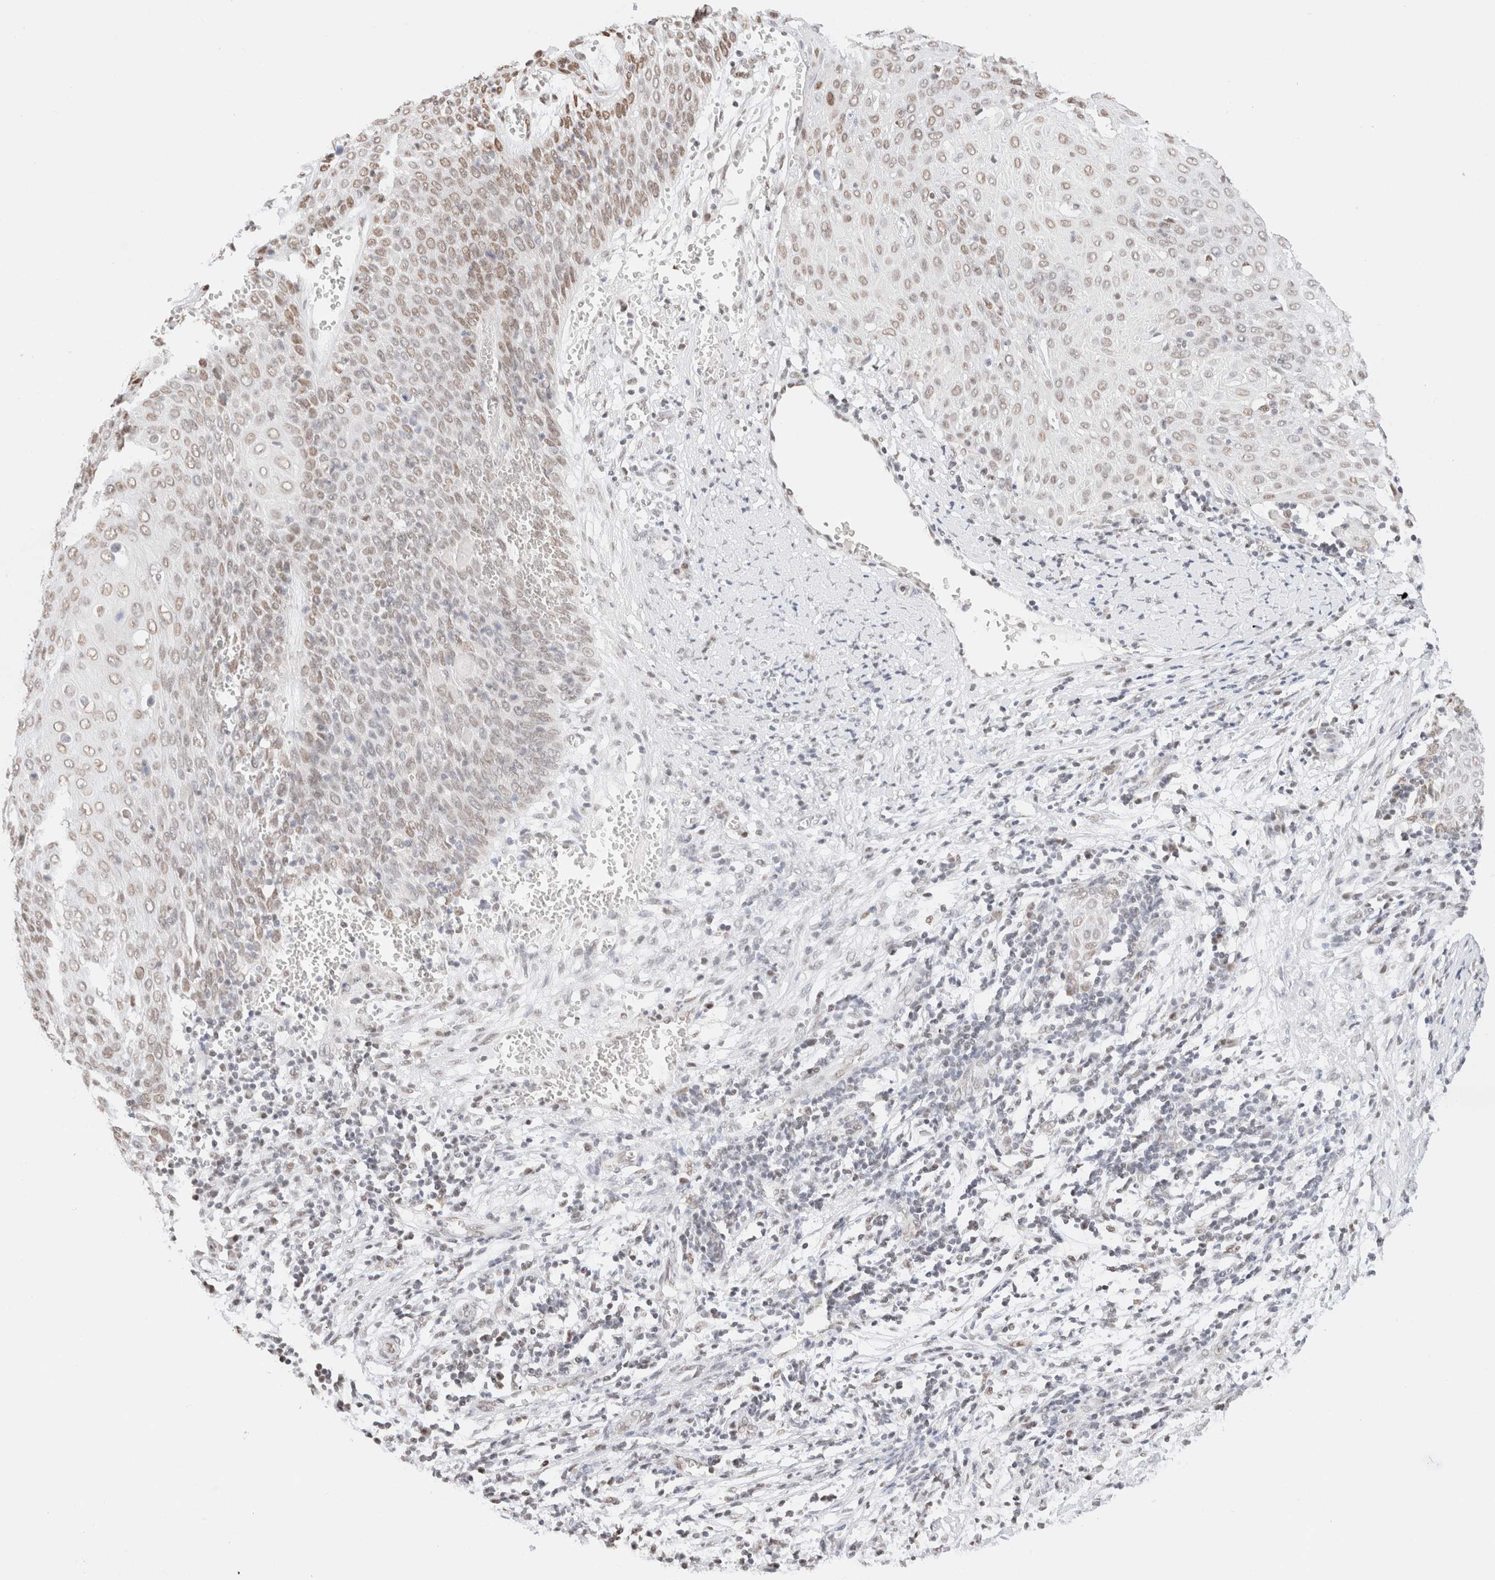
{"staining": {"intensity": "weak", "quantity": "25%-75%", "location": "nuclear"}, "tissue": "cervical cancer", "cell_type": "Tumor cells", "image_type": "cancer", "snomed": [{"axis": "morphology", "description": "Squamous cell carcinoma, NOS"}, {"axis": "topography", "description": "Cervix"}], "caption": "Tumor cells show low levels of weak nuclear expression in approximately 25%-75% of cells in squamous cell carcinoma (cervical).", "gene": "SUPT3H", "patient": {"sex": "female", "age": 39}}